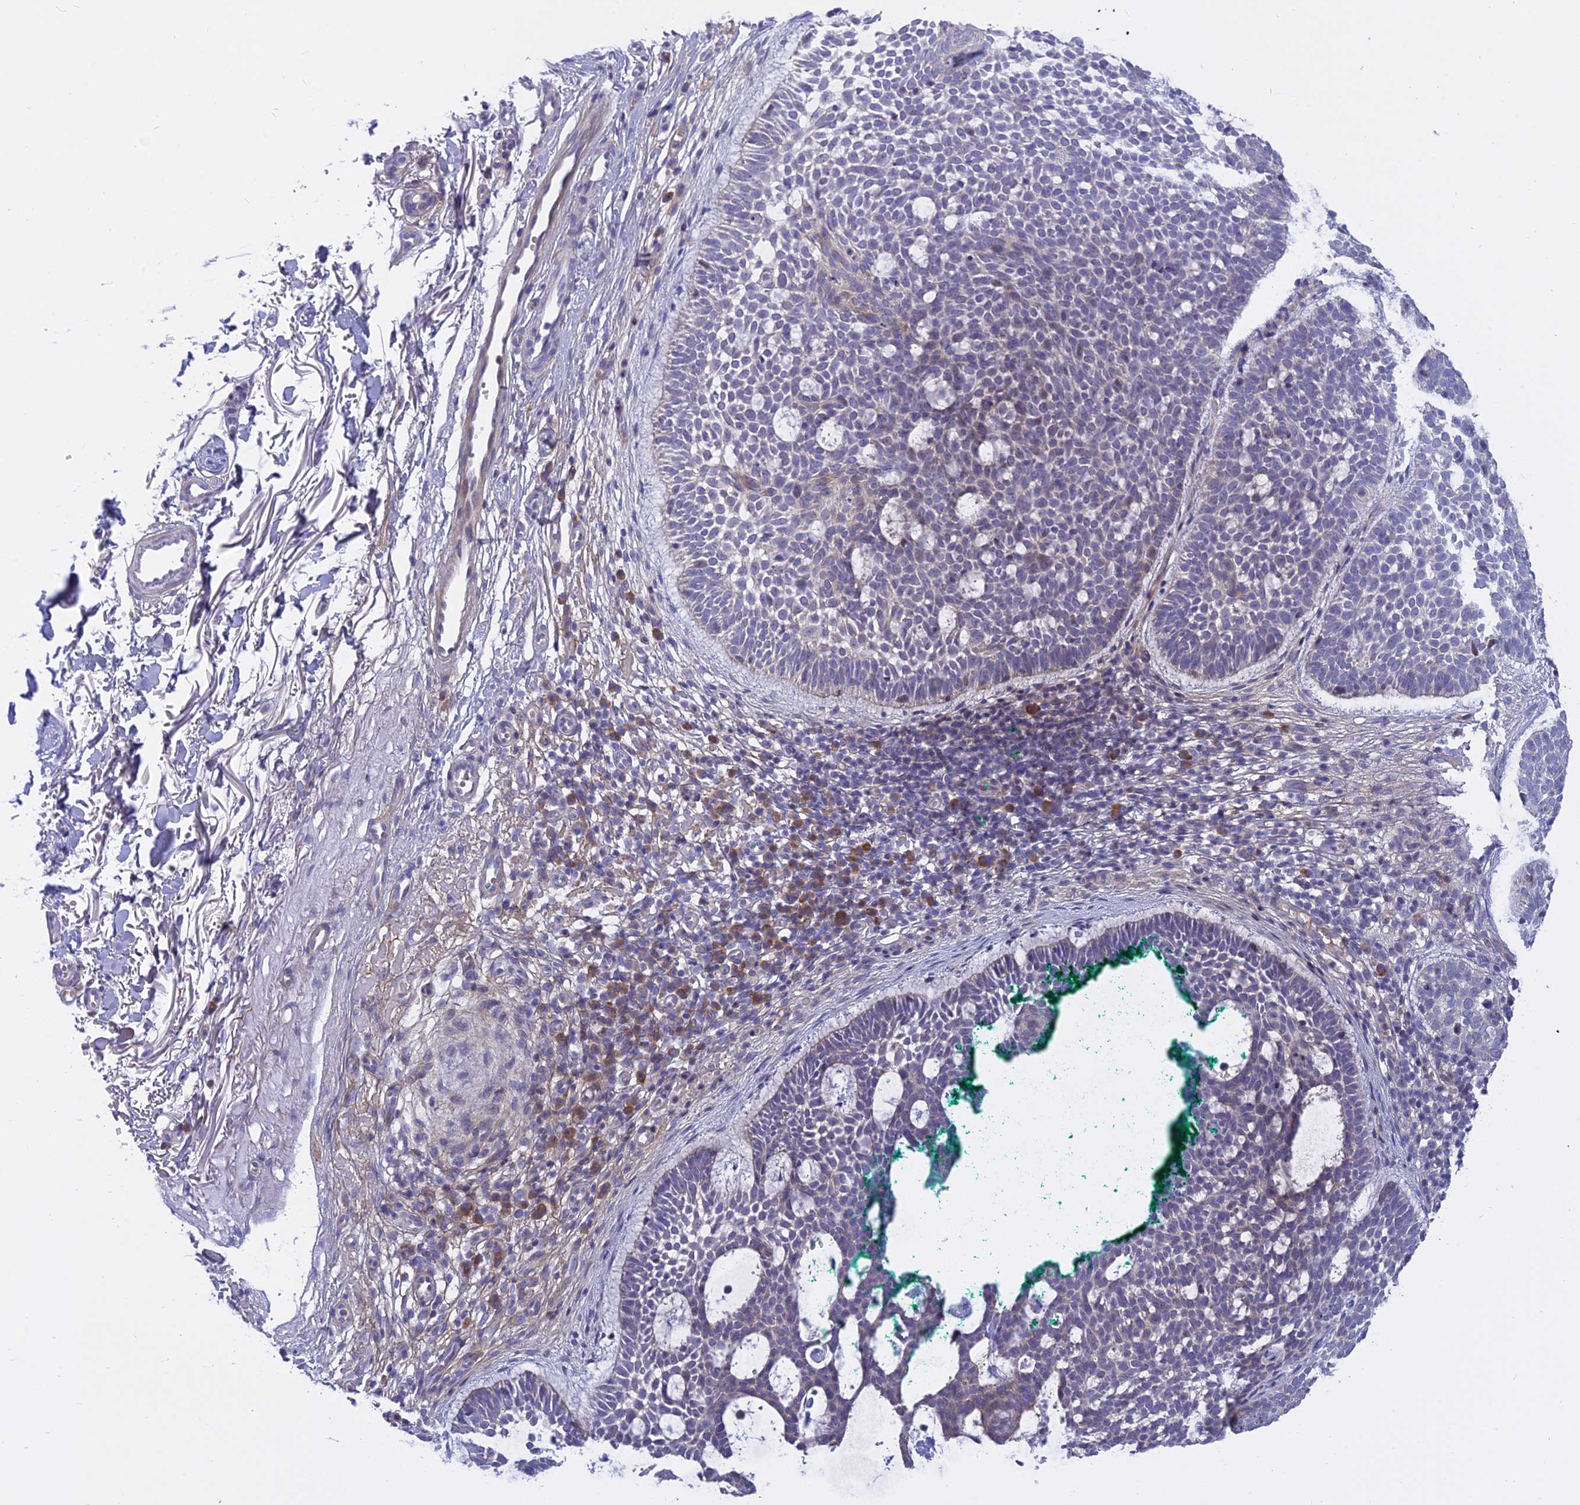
{"staining": {"intensity": "weak", "quantity": "<25%", "location": "cytoplasmic/membranous"}, "tissue": "skin cancer", "cell_type": "Tumor cells", "image_type": "cancer", "snomed": [{"axis": "morphology", "description": "Basal cell carcinoma"}, {"axis": "topography", "description": "Skin"}], "caption": "Immunohistochemistry photomicrograph of neoplastic tissue: skin cancer stained with DAB (3,3'-diaminobenzidine) demonstrates no significant protein expression in tumor cells.", "gene": "MBD3L1", "patient": {"sex": "male", "age": 85}}